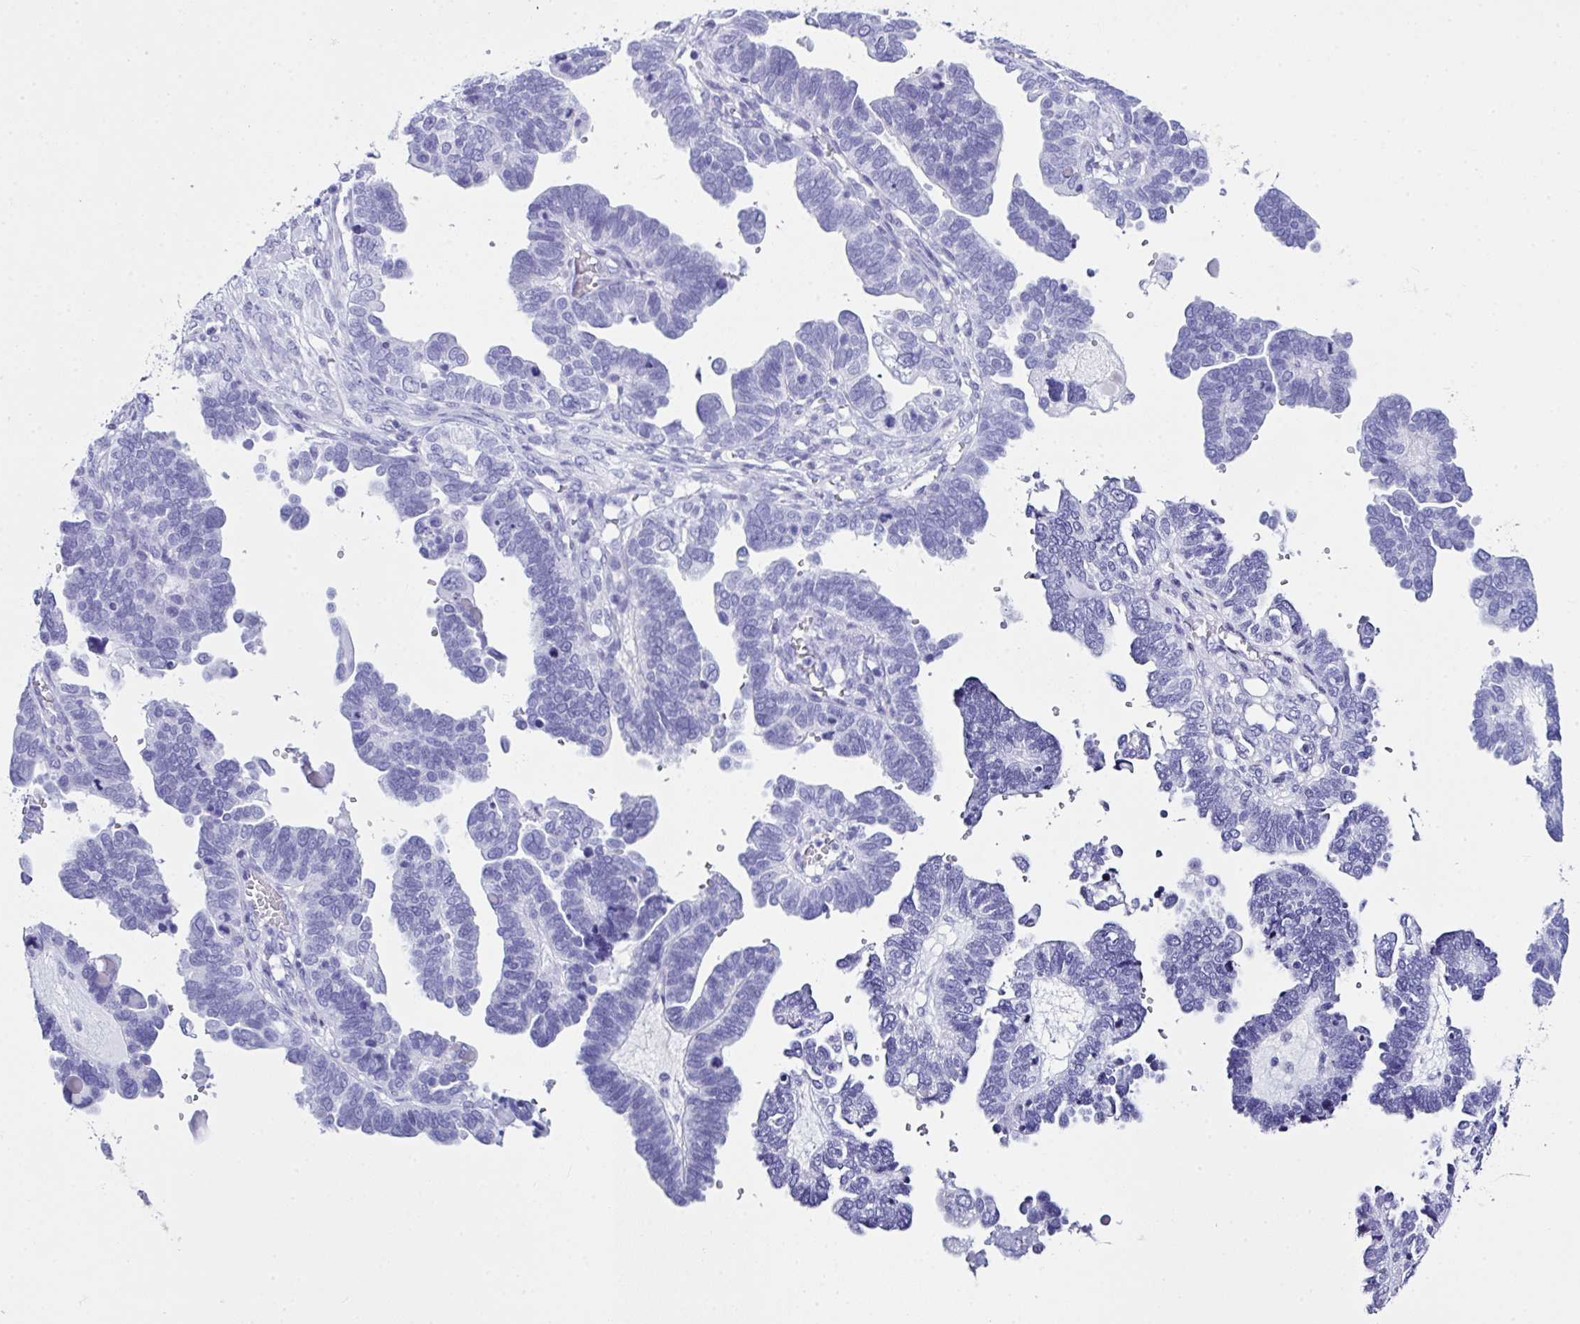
{"staining": {"intensity": "negative", "quantity": "none", "location": "none"}, "tissue": "ovarian cancer", "cell_type": "Tumor cells", "image_type": "cancer", "snomed": [{"axis": "morphology", "description": "Cystadenocarcinoma, serous, NOS"}, {"axis": "topography", "description": "Ovary"}], "caption": "An IHC photomicrograph of ovarian serous cystadenocarcinoma is shown. There is no staining in tumor cells of ovarian serous cystadenocarcinoma.", "gene": "LGALS4", "patient": {"sex": "female", "age": 51}}